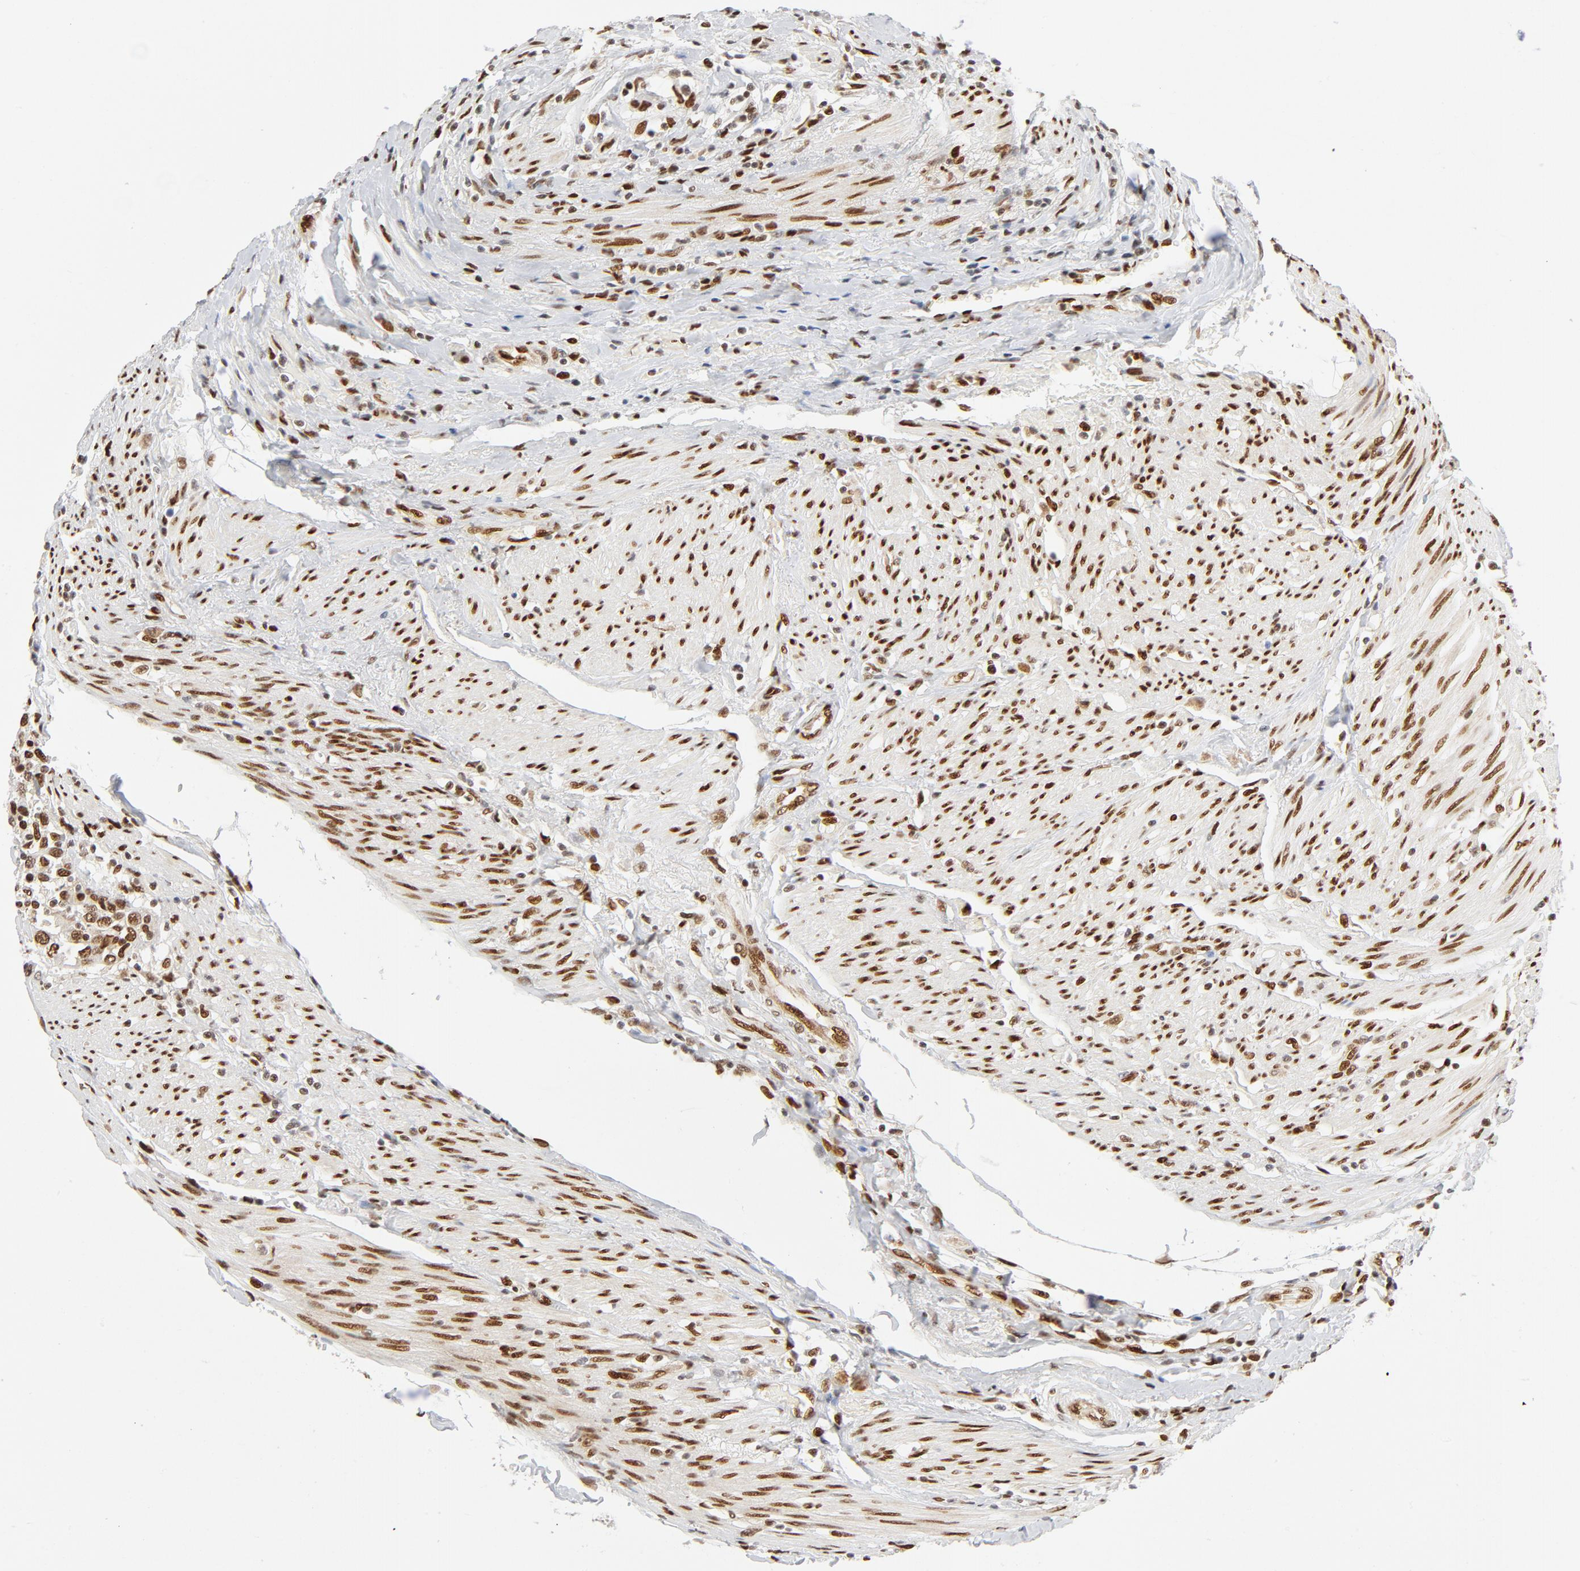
{"staining": {"intensity": "strong", "quantity": ">75%", "location": "nuclear"}, "tissue": "urothelial cancer", "cell_type": "Tumor cells", "image_type": "cancer", "snomed": [{"axis": "morphology", "description": "Urothelial carcinoma, High grade"}, {"axis": "topography", "description": "Urinary bladder"}], "caption": "Strong nuclear positivity is appreciated in approximately >75% of tumor cells in urothelial cancer.", "gene": "MEF2A", "patient": {"sex": "female", "age": 80}}